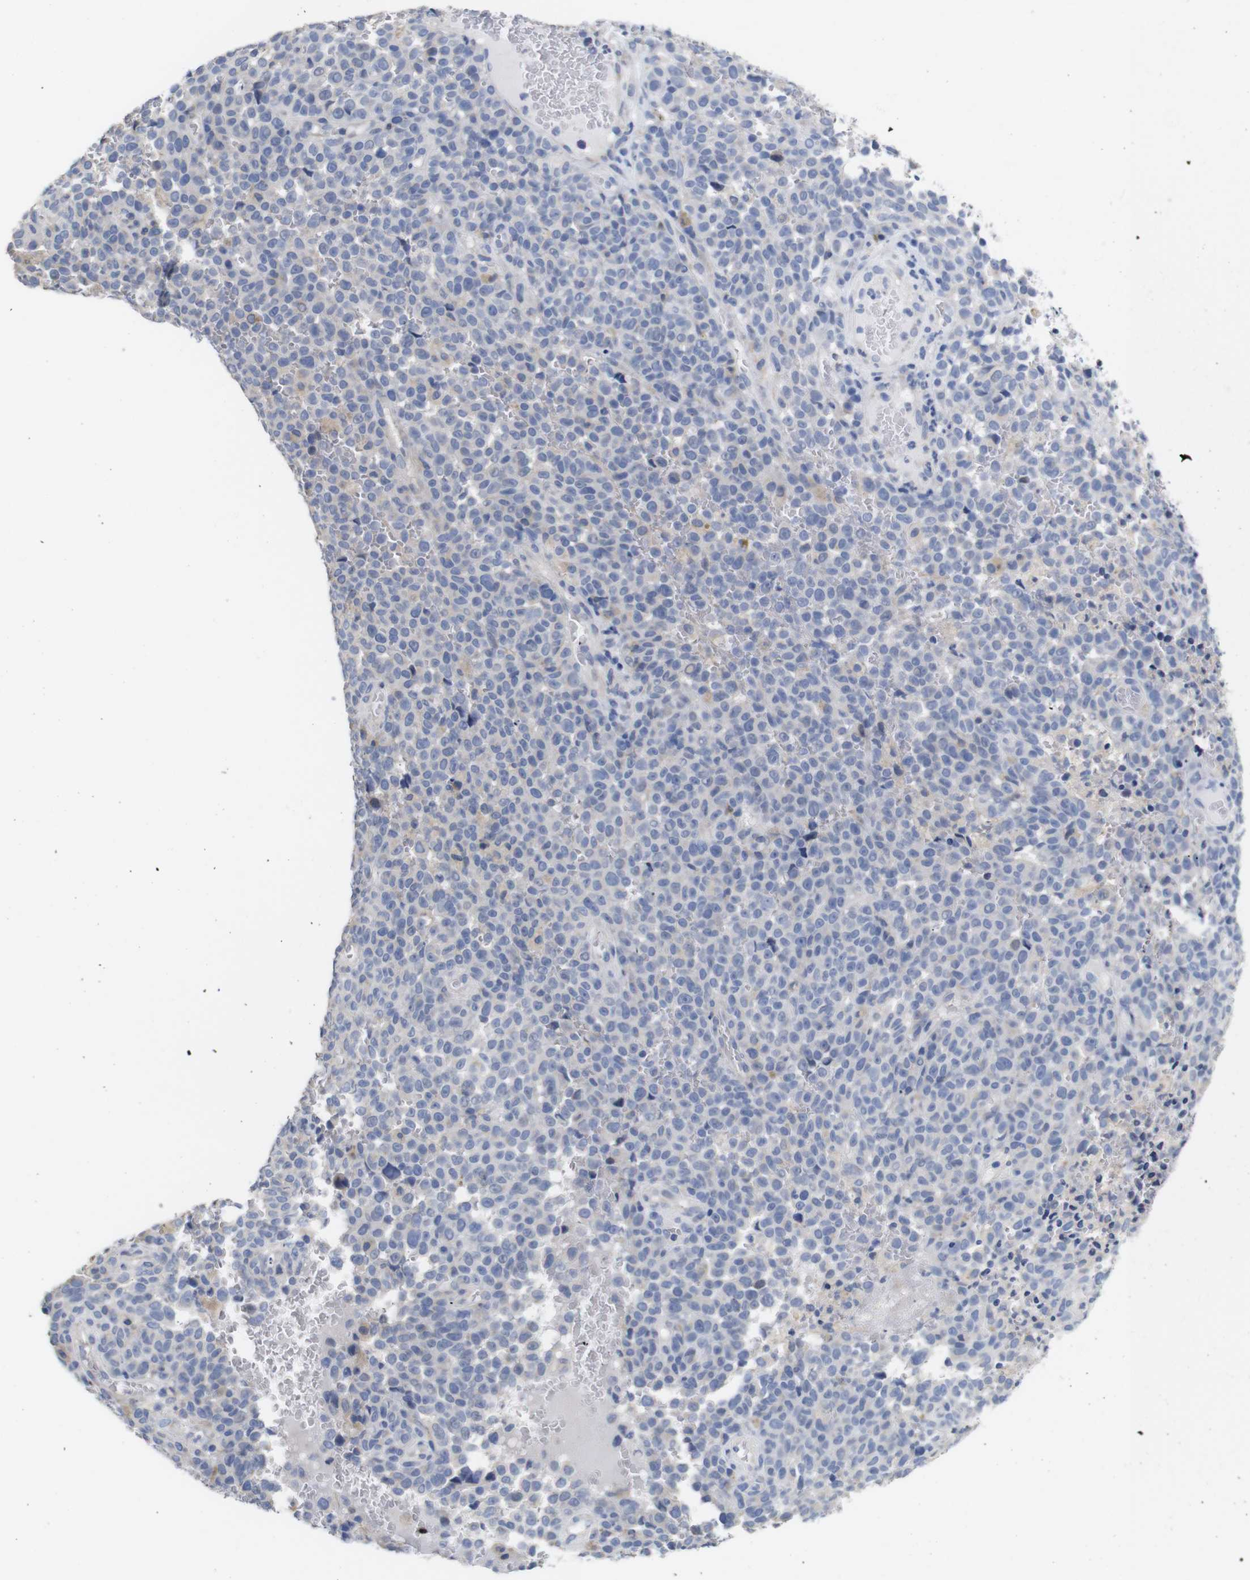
{"staining": {"intensity": "negative", "quantity": "none", "location": "none"}, "tissue": "melanoma", "cell_type": "Tumor cells", "image_type": "cancer", "snomed": [{"axis": "morphology", "description": "Malignant melanoma, NOS"}, {"axis": "topography", "description": "Skin"}], "caption": "IHC photomicrograph of human melanoma stained for a protein (brown), which displays no positivity in tumor cells.", "gene": "TCEAL9", "patient": {"sex": "female", "age": 82}}